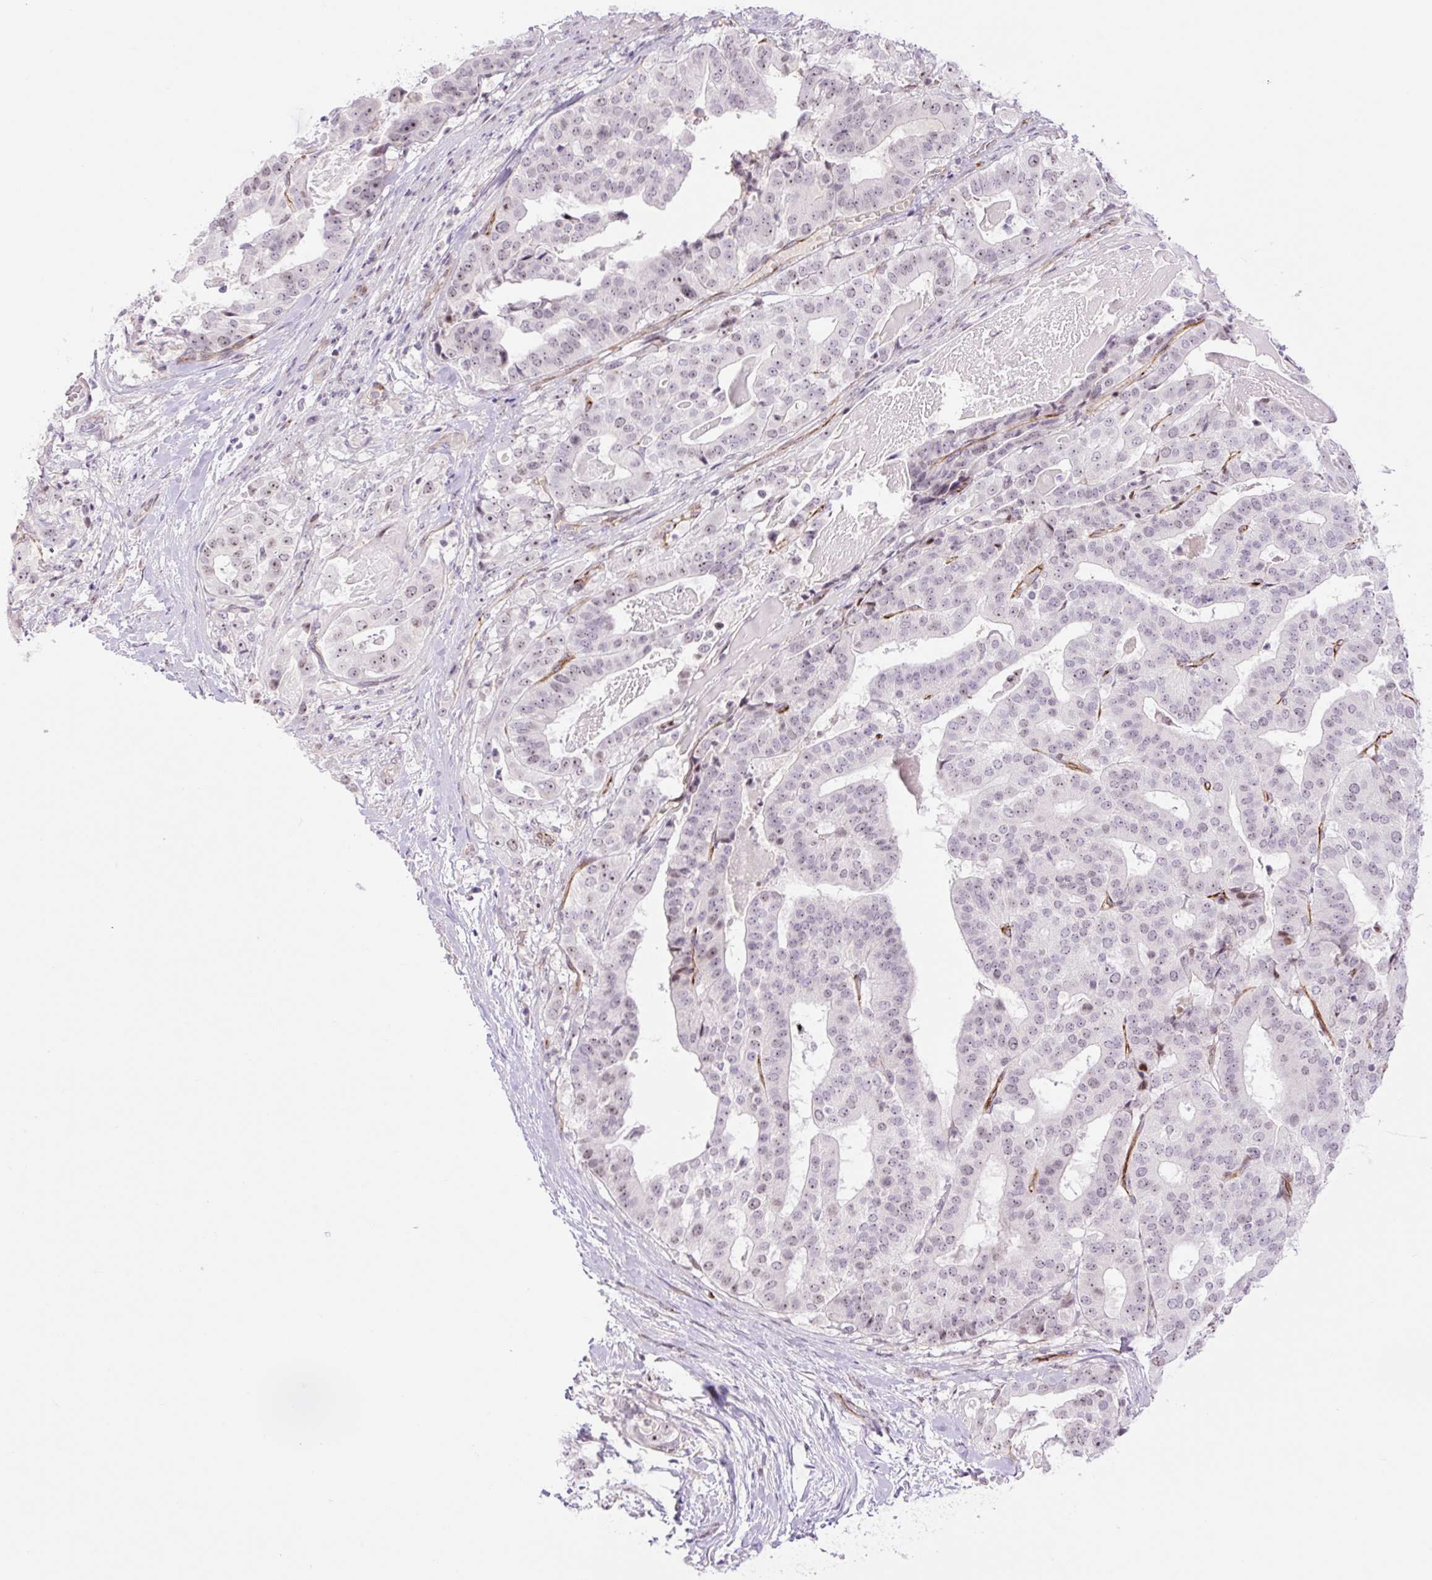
{"staining": {"intensity": "weak", "quantity": ">75%", "location": "nuclear"}, "tissue": "stomach cancer", "cell_type": "Tumor cells", "image_type": "cancer", "snomed": [{"axis": "morphology", "description": "Adenocarcinoma, NOS"}, {"axis": "topography", "description": "Stomach"}], "caption": "Stomach adenocarcinoma was stained to show a protein in brown. There is low levels of weak nuclear expression in about >75% of tumor cells.", "gene": "ZNF417", "patient": {"sex": "male", "age": 48}}